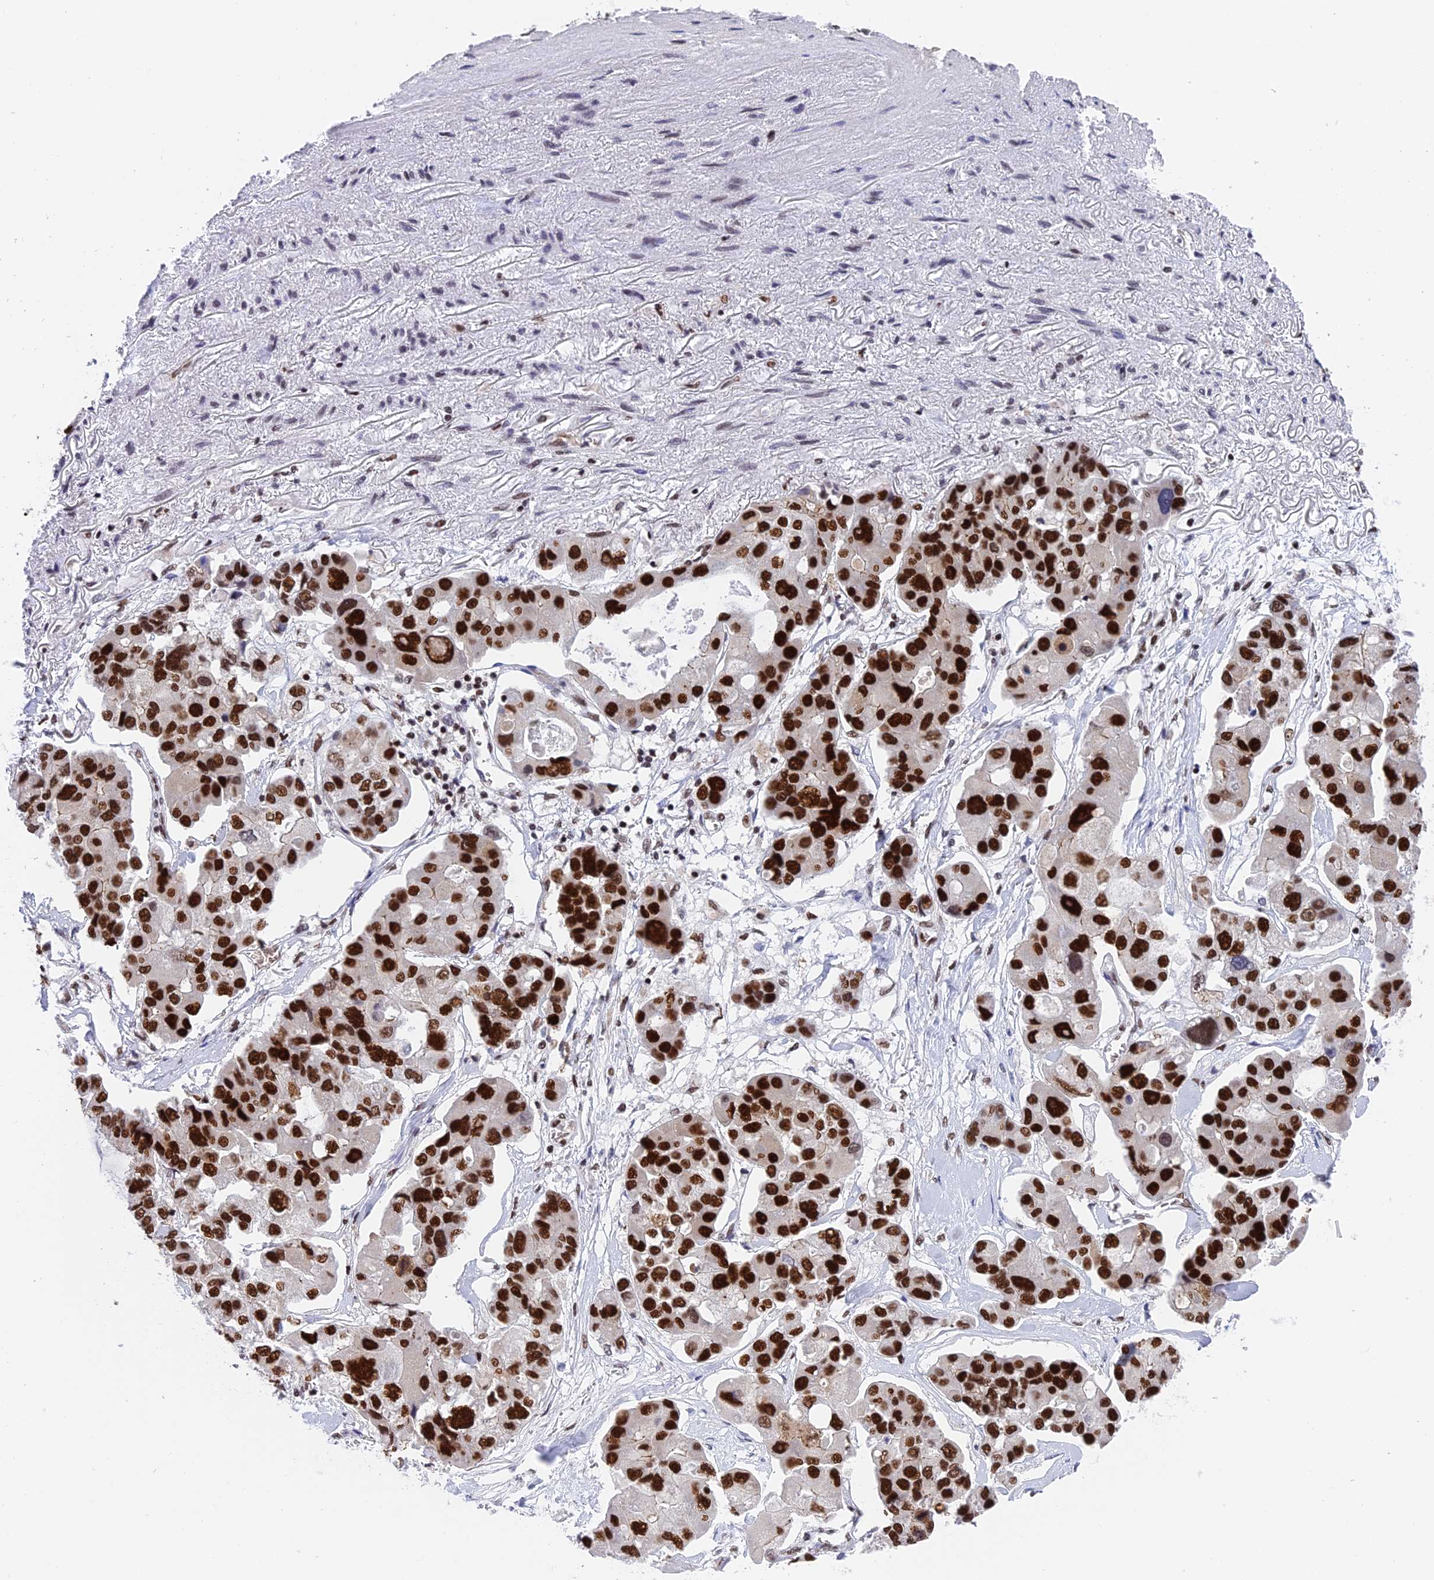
{"staining": {"intensity": "strong", "quantity": ">75%", "location": "nuclear"}, "tissue": "lung cancer", "cell_type": "Tumor cells", "image_type": "cancer", "snomed": [{"axis": "morphology", "description": "Adenocarcinoma, NOS"}, {"axis": "topography", "description": "Lung"}], "caption": "This photomicrograph reveals IHC staining of adenocarcinoma (lung), with high strong nuclear positivity in about >75% of tumor cells.", "gene": "EEF1AKMT3", "patient": {"sex": "female", "age": 54}}